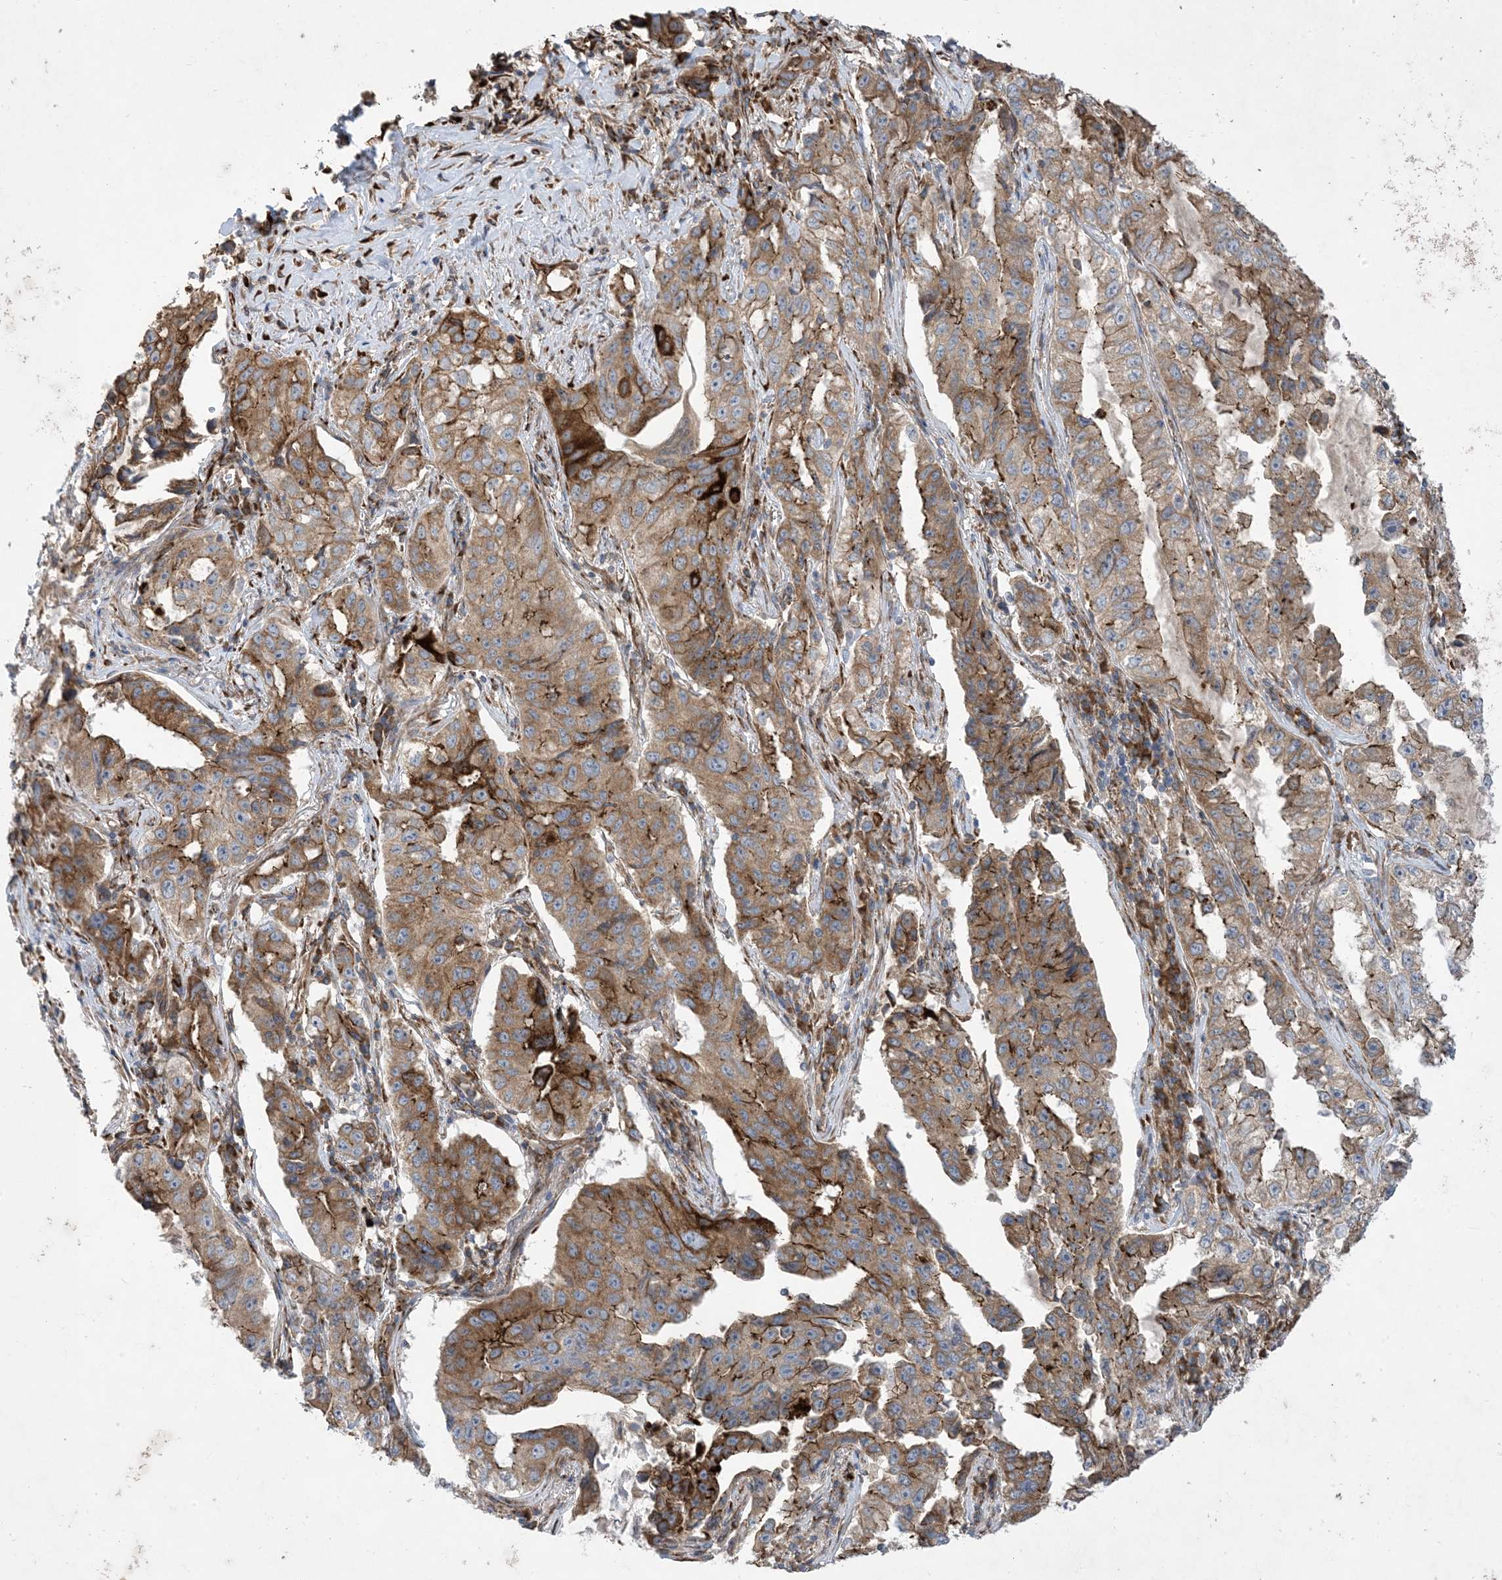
{"staining": {"intensity": "moderate", "quantity": ">75%", "location": "cytoplasmic/membranous"}, "tissue": "lung cancer", "cell_type": "Tumor cells", "image_type": "cancer", "snomed": [{"axis": "morphology", "description": "Adenocarcinoma, NOS"}, {"axis": "topography", "description": "Lung"}], "caption": "Lung cancer stained with immunohistochemistry reveals moderate cytoplasmic/membranous positivity in approximately >75% of tumor cells. Using DAB (brown) and hematoxylin (blue) stains, captured at high magnification using brightfield microscopy.", "gene": "OTOP1", "patient": {"sex": "female", "age": 51}}